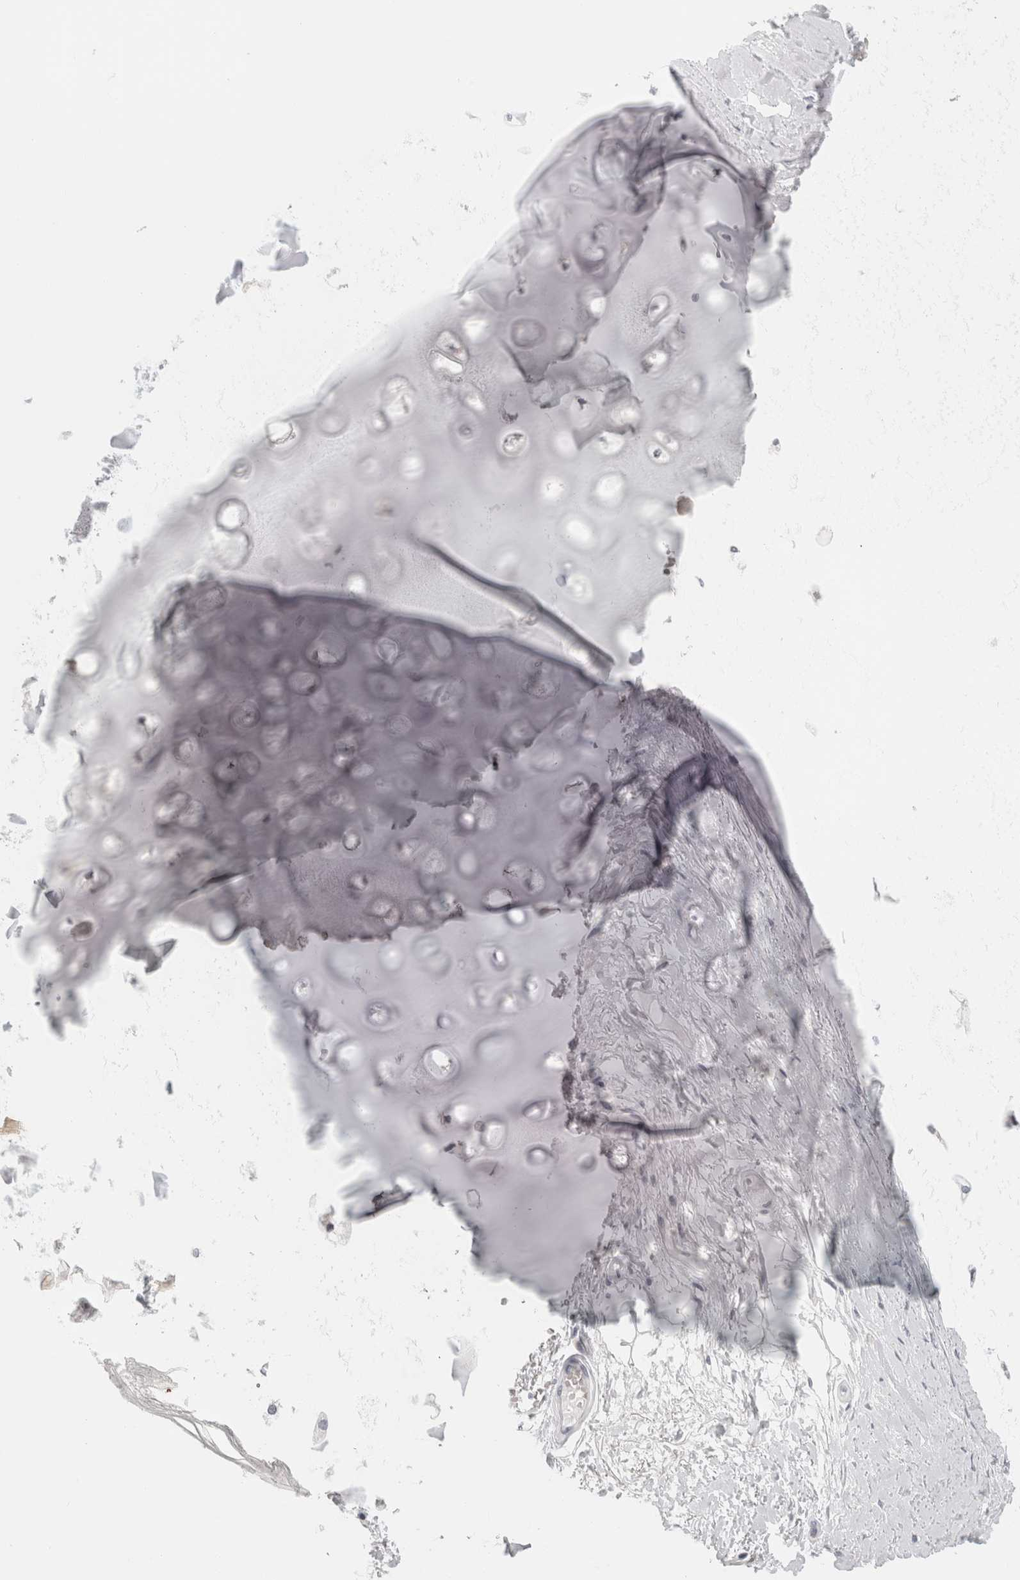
{"staining": {"intensity": "negative", "quantity": "none", "location": "none"}, "tissue": "adipose tissue", "cell_type": "Adipocytes", "image_type": "normal", "snomed": [{"axis": "morphology", "description": "Normal tissue, NOS"}, {"axis": "topography", "description": "Bronchus"}], "caption": "A high-resolution micrograph shows immunohistochemistry staining of benign adipose tissue, which reveals no significant staining in adipocytes. The staining was performed using DAB (3,3'-diaminobenzidine) to visualize the protein expression in brown, while the nuclei were stained in blue with hematoxylin (Magnification: 20x).", "gene": "FBLIM1", "patient": {"sex": "male", "age": 66}}